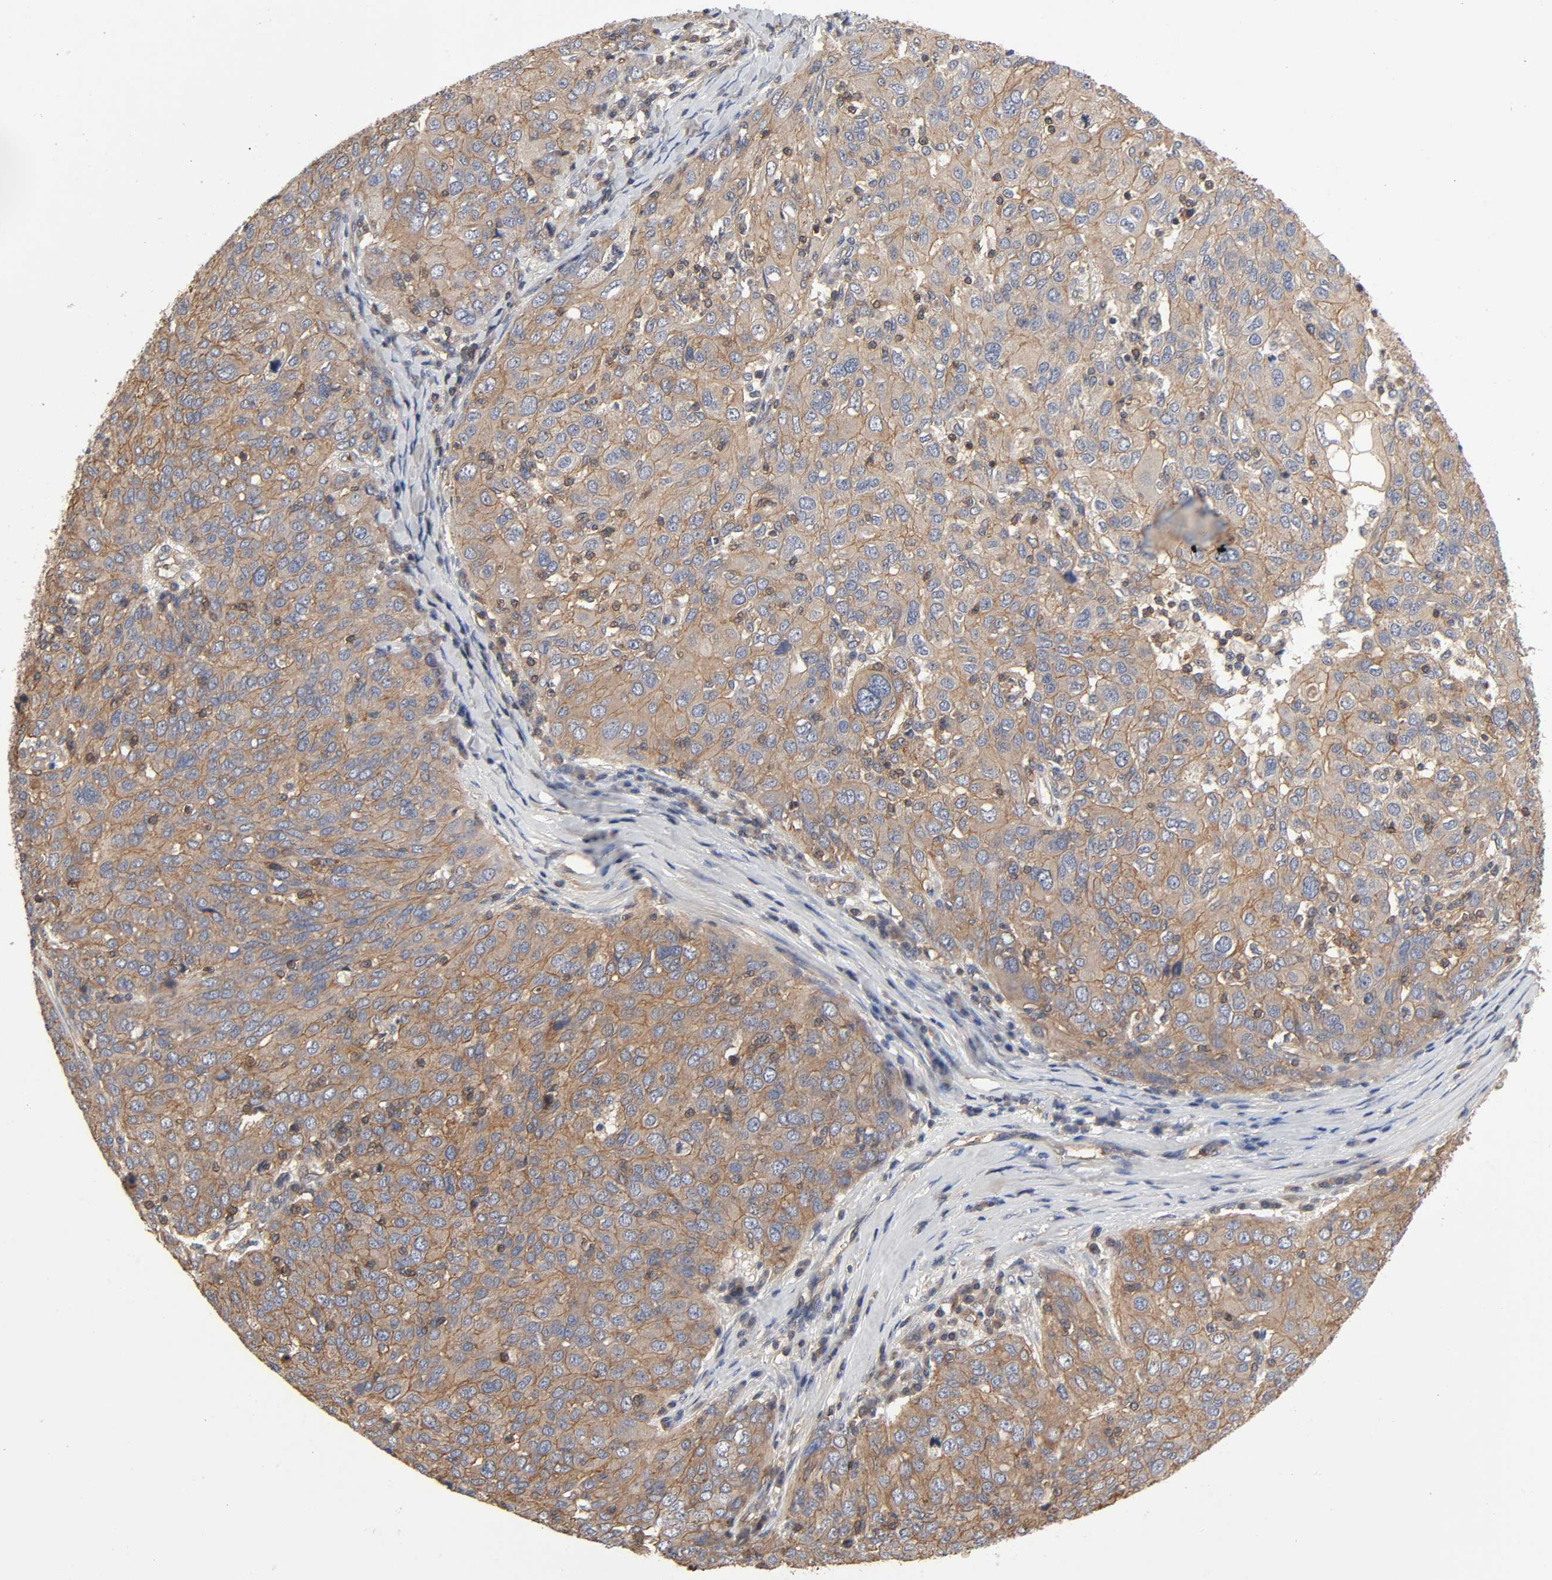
{"staining": {"intensity": "moderate", "quantity": "25%-75%", "location": "cytoplasmic/membranous"}, "tissue": "ovarian cancer", "cell_type": "Tumor cells", "image_type": "cancer", "snomed": [{"axis": "morphology", "description": "Carcinoma, endometroid"}, {"axis": "topography", "description": "Ovary"}], "caption": "Endometroid carcinoma (ovarian) stained with immunohistochemistry displays moderate cytoplasmic/membranous staining in approximately 25%-75% of tumor cells.", "gene": "LAMTOR2", "patient": {"sex": "female", "age": 50}}